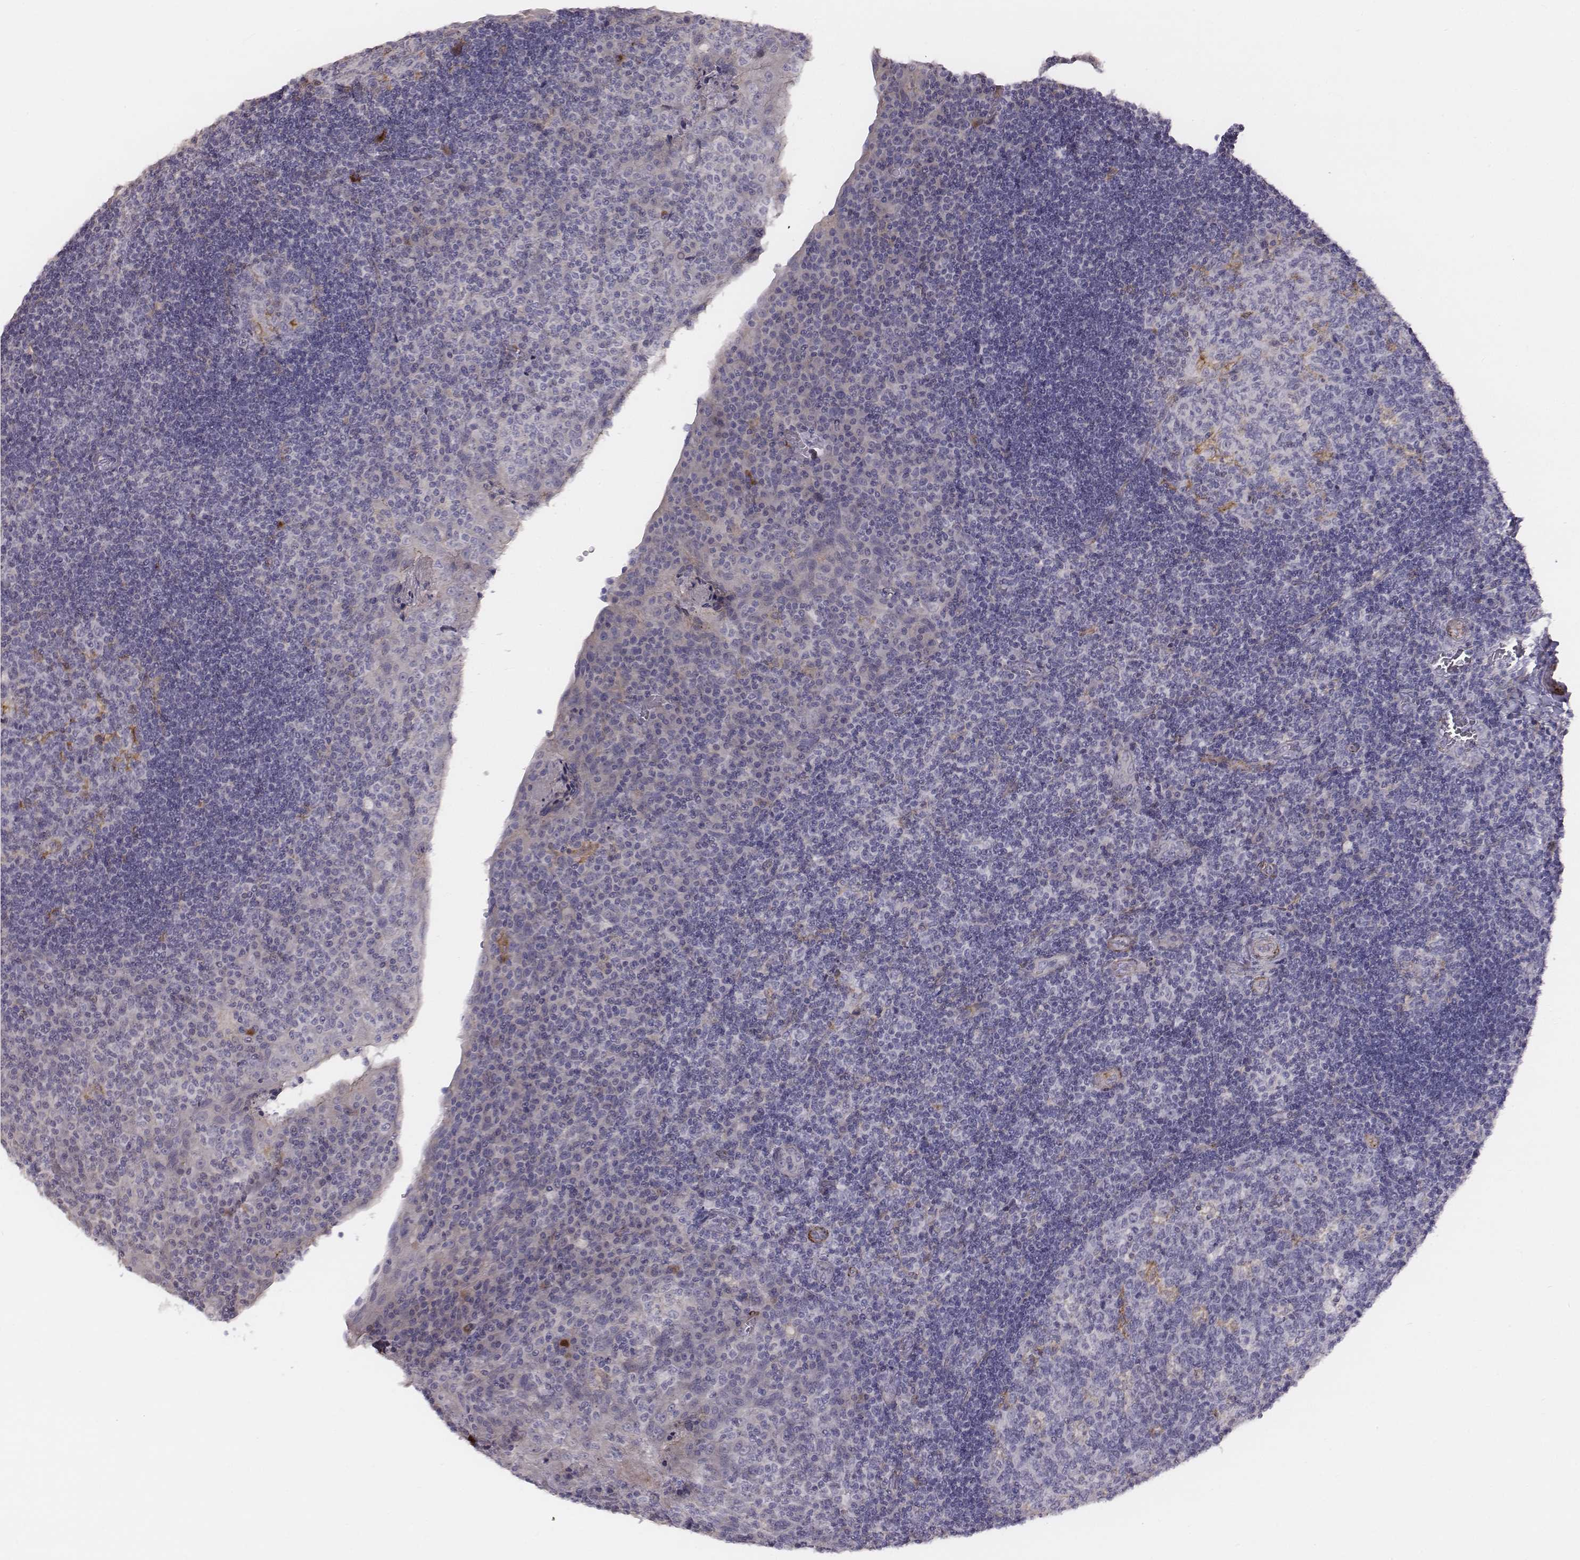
{"staining": {"intensity": "negative", "quantity": "none", "location": "none"}, "tissue": "tonsil", "cell_type": "Germinal center cells", "image_type": "normal", "snomed": [{"axis": "morphology", "description": "Normal tissue, NOS"}, {"axis": "topography", "description": "Tonsil"}], "caption": "Immunohistochemistry image of benign tonsil stained for a protein (brown), which demonstrates no staining in germinal center cells.", "gene": "PRKCZ", "patient": {"sex": "male", "age": 17}}